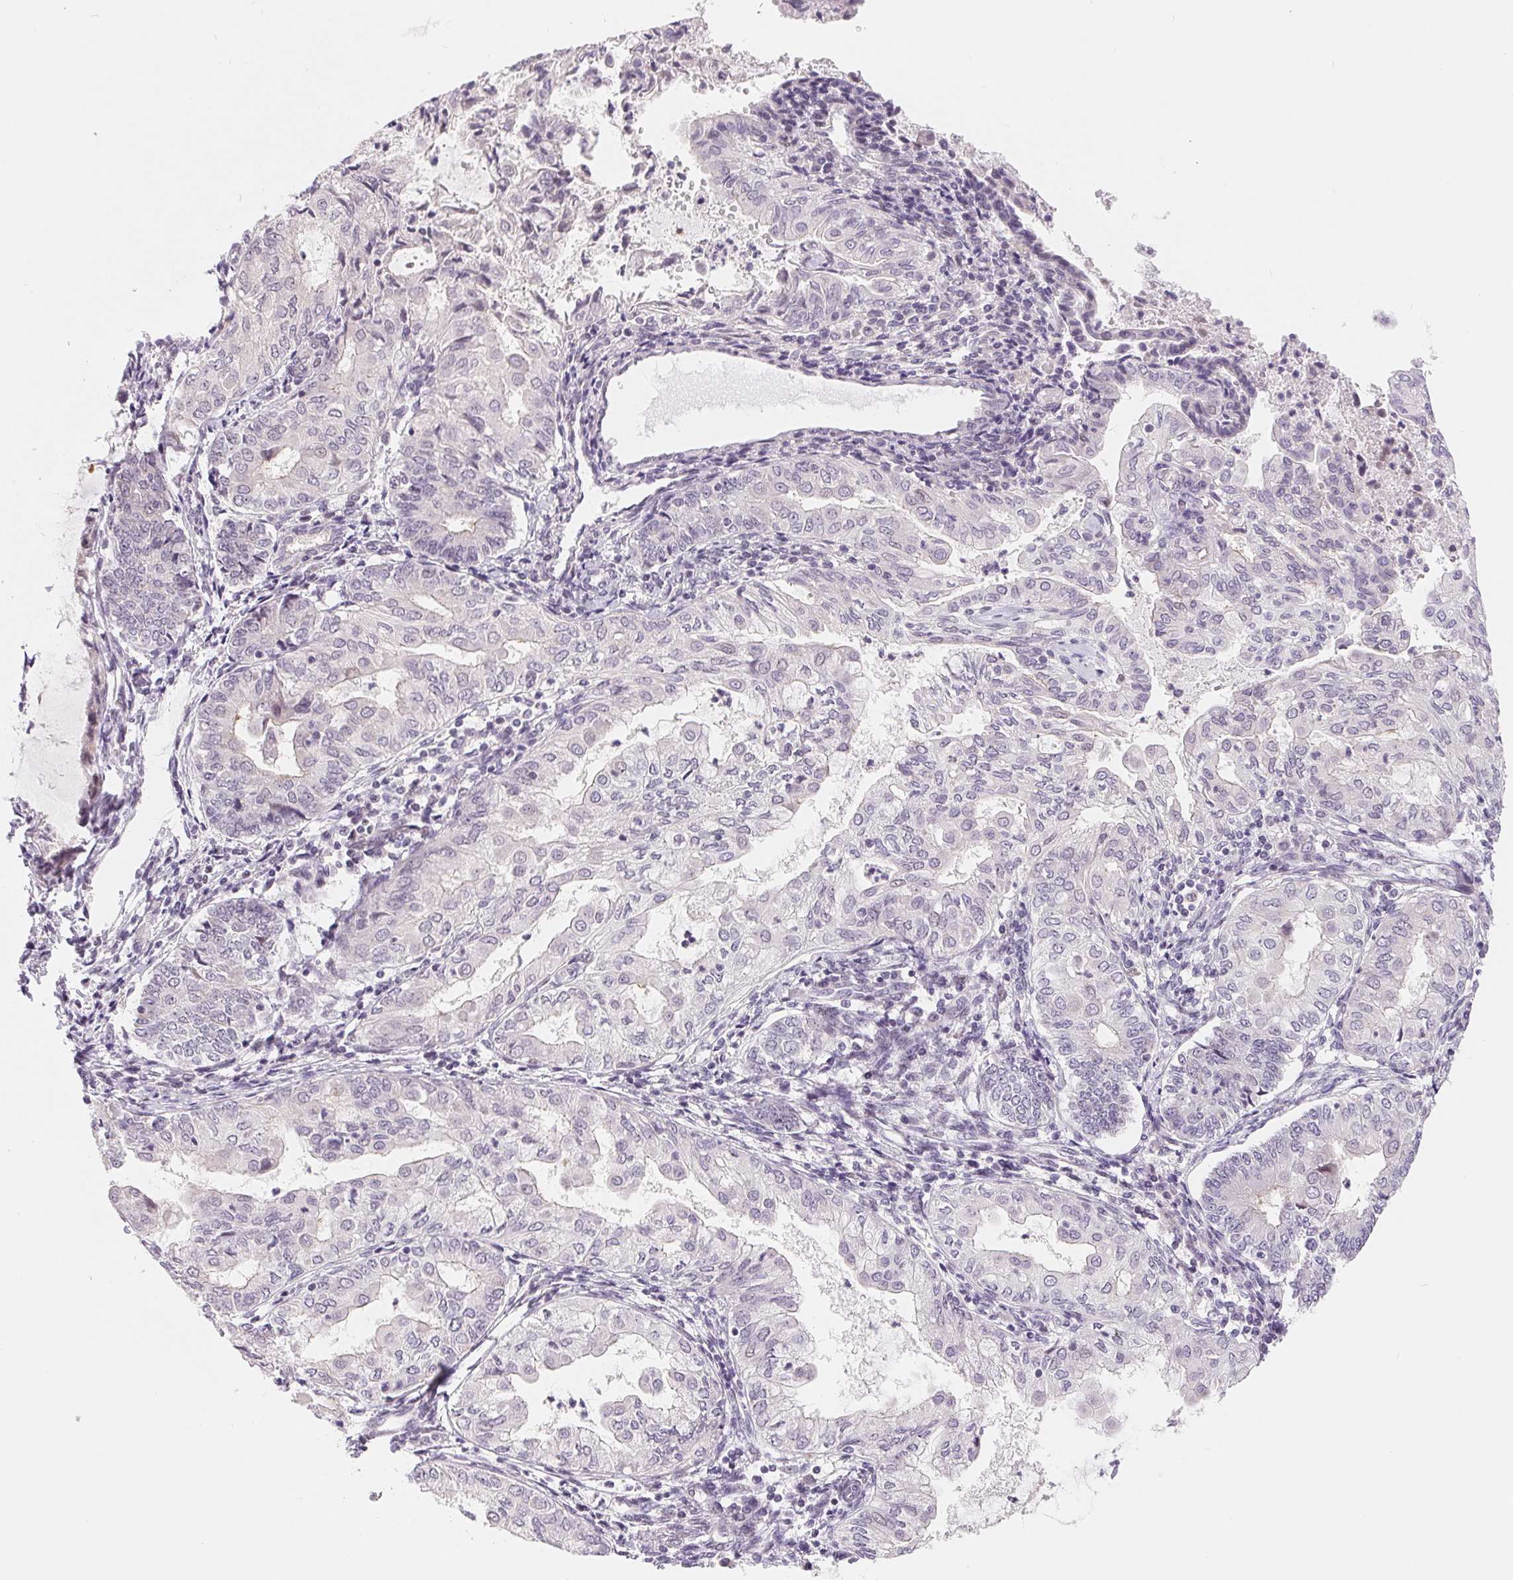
{"staining": {"intensity": "negative", "quantity": "none", "location": "none"}, "tissue": "endometrial cancer", "cell_type": "Tumor cells", "image_type": "cancer", "snomed": [{"axis": "morphology", "description": "Adenocarcinoma, NOS"}, {"axis": "topography", "description": "Endometrium"}], "caption": "Adenocarcinoma (endometrial) stained for a protein using IHC exhibits no expression tumor cells.", "gene": "LCA5L", "patient": {"sex": "female", "age": 68}}